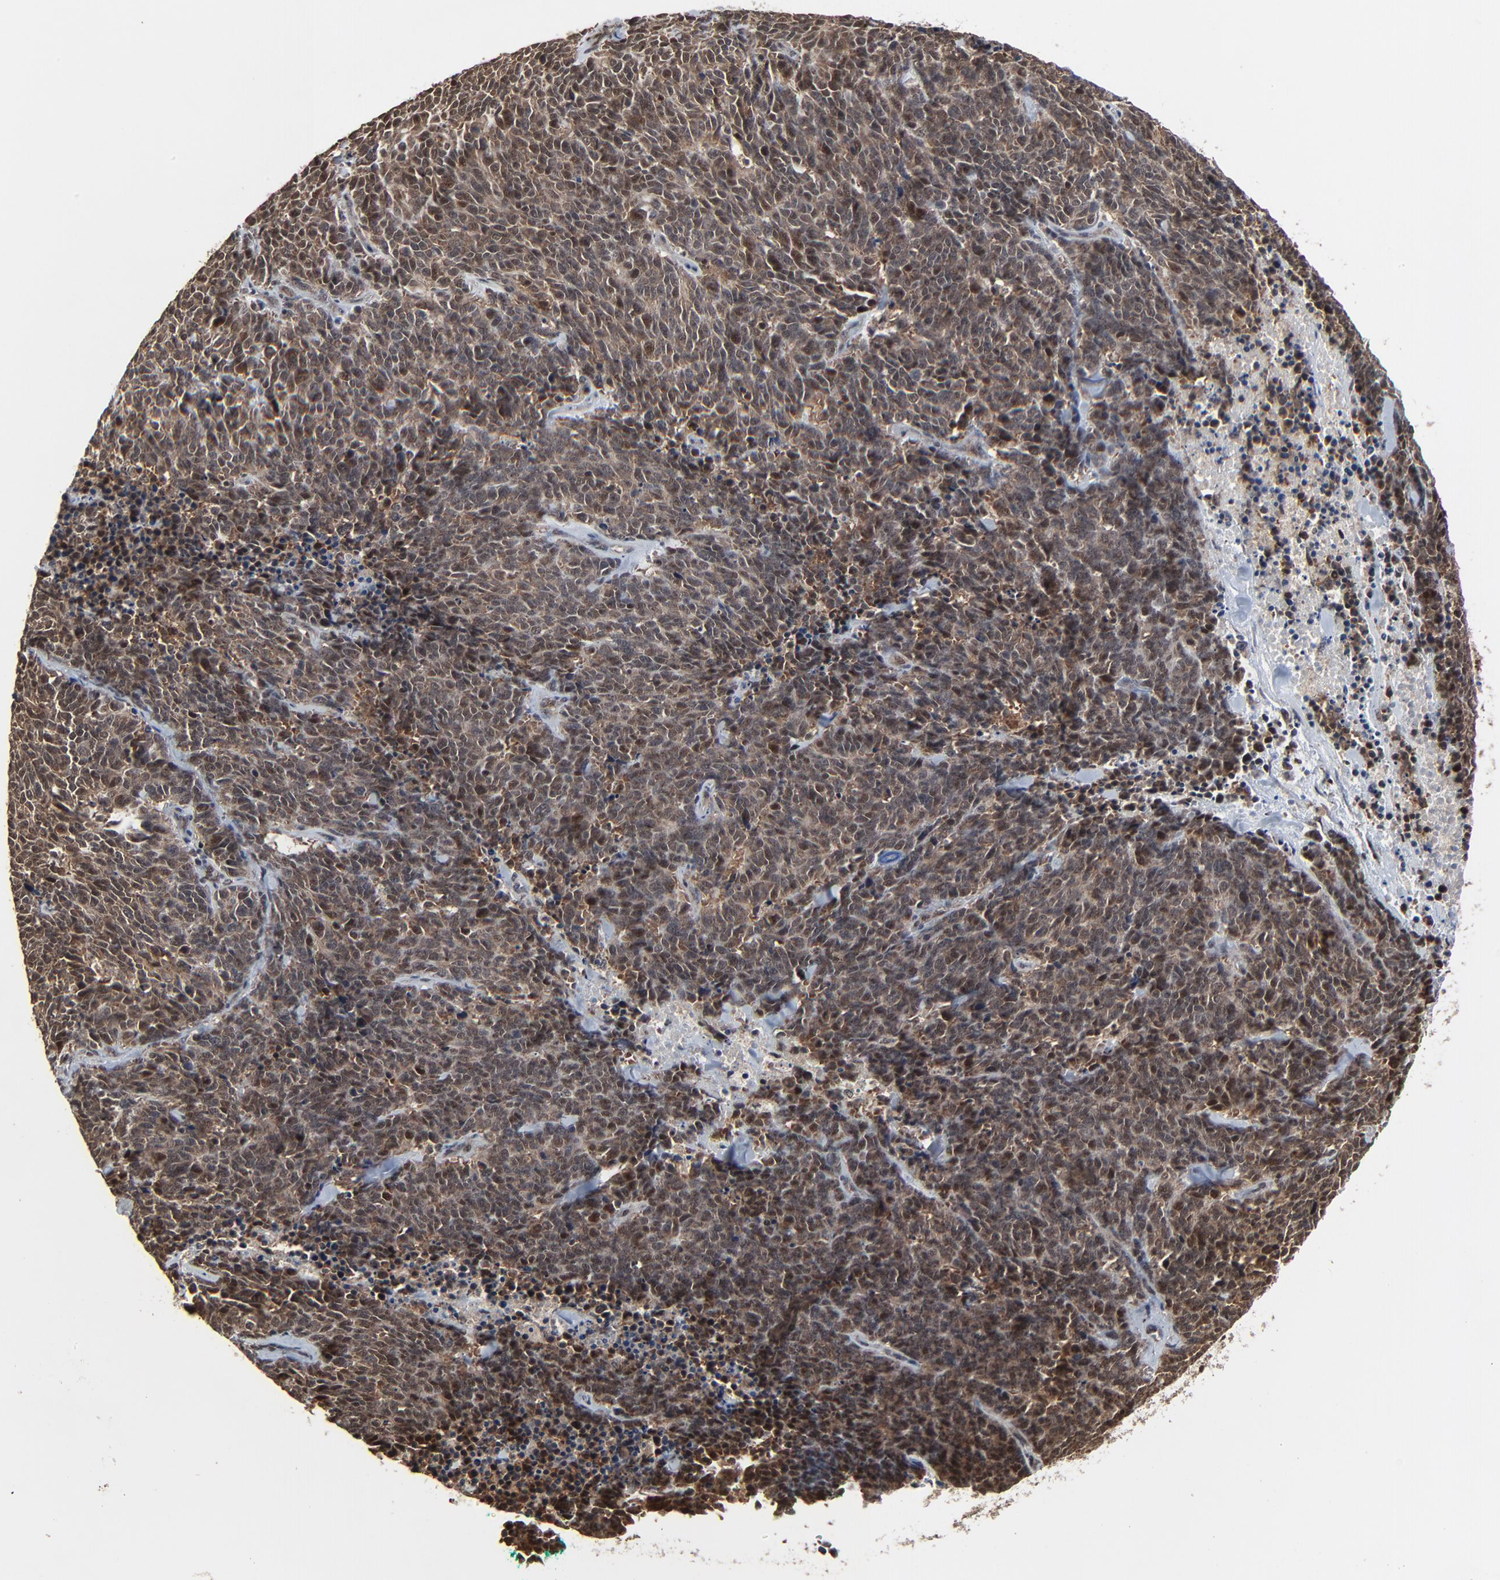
{"staining": {"intensity": "weak", "quantity": ">75%", "location": "cytoplasmic/membranous,nuclear"}, "tissue": "lung cancer", "cell_type": "Tumor cells", "image_type": "cancer", "snomed": [{"axis": "morphology", "description": "Neoplasm, malignant, NOS"}, {"axis": "topography", "description": "Lung"}], "caption": "Immunohistochemical staining of human lung cancer shows low levels of weak cytoplasmic/membranous and nuclear expression in approximately >75% of tumor cells.", "gene": "RHOJ", "patient": {"sex": "female", "age": 58}}